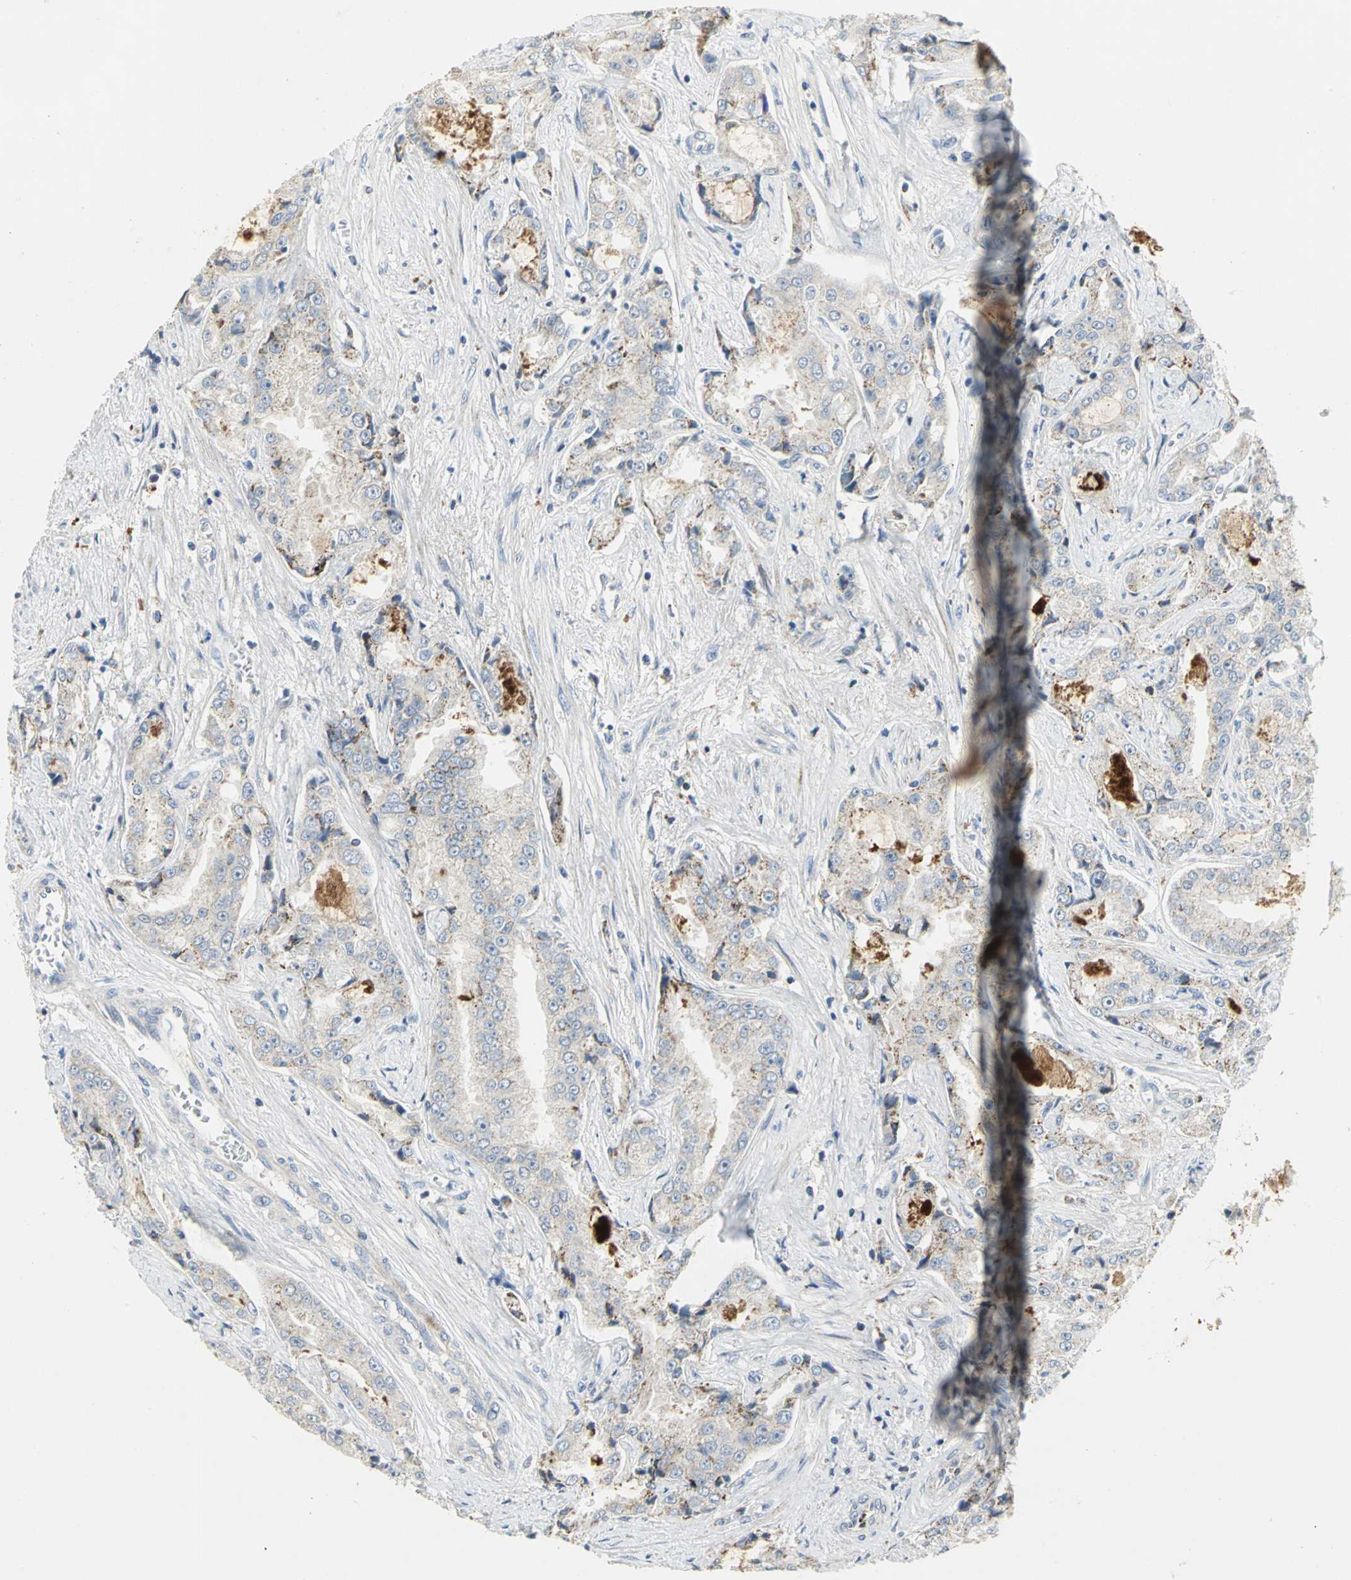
{"staining": {"intensity": "moderate", "quantity": "<25%", "location": "cytoplasmic/membranous"}, "tissue": "prostate cancer", "cell_type": "Tumor cells", "image_type": "cancer", "snomed": [{"axis": "morphology", "description": "Adenocarcinoma, High grade"}, {"axis": "topography", "description": "Prostate"}], "caption": "Immunohistochemical staining of prostate high-grade adenocarcinoma demonstrates moderate cytoplasmic/membranous protein positivity in about <25% of tumor cells. (brown staining indicates protein expression, while blue staining denotes nuclei).", "gene": "SPPL2B", "patient": {"sex": "male", "age": 73}}